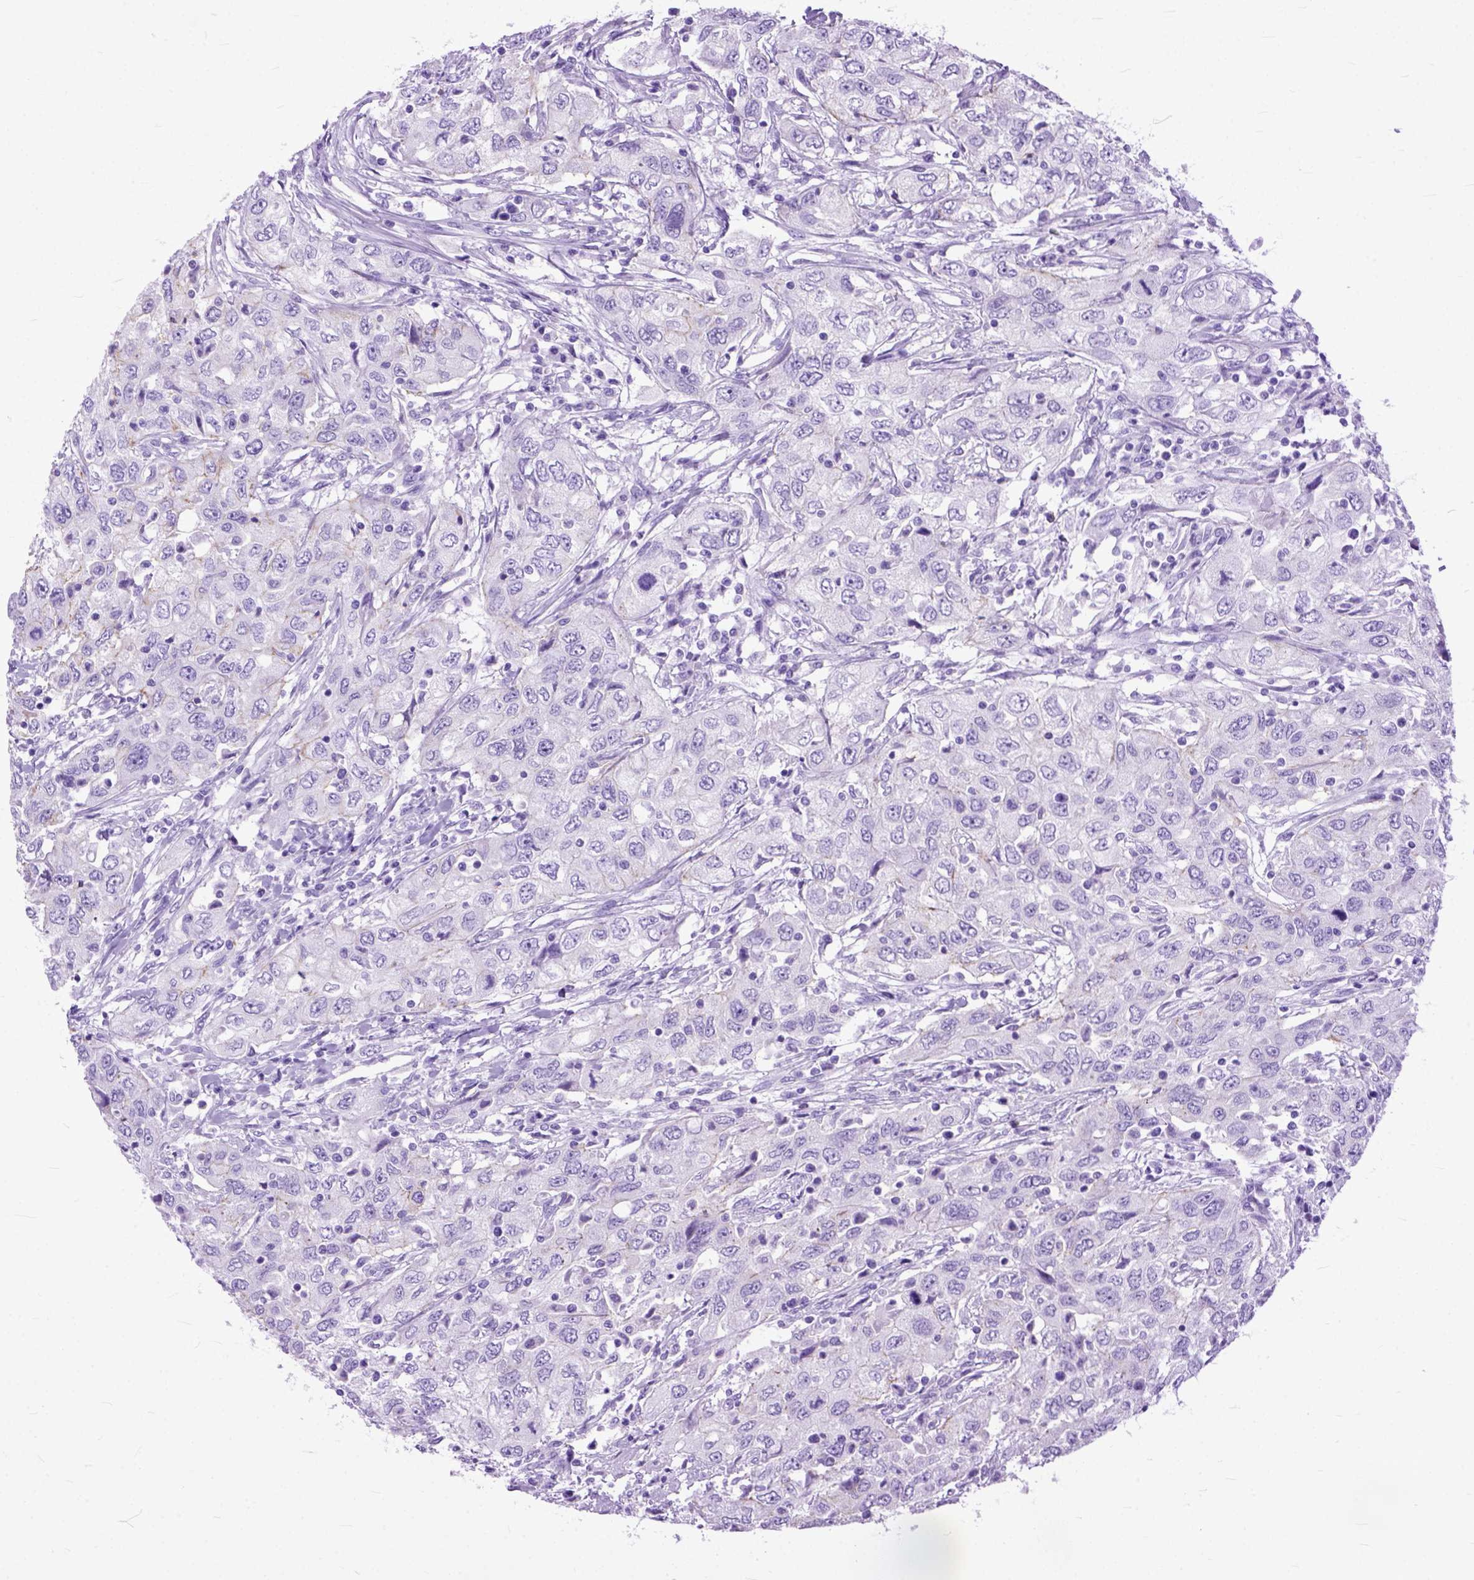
{"staining": {"intensity": "negative", "quantity": "none", "location": "none"}, "tissue": "urothelial cancer", "cell_type": "Tumor cells", "image_type": "cancer", "snomed": [{"axis": "morphology", "description": "Urothelial carcinoma, High grade"}, {"axis": "topography", "description": "Urinary bladder"}], "caption": "A high-resolution image shows immunohistochemistry staining of urothelial carcinoma (high-grade), which displays no significant expression in tumor cells.", "gene": "GNGT1", "patient": {"sex": "male", "age": 76}}